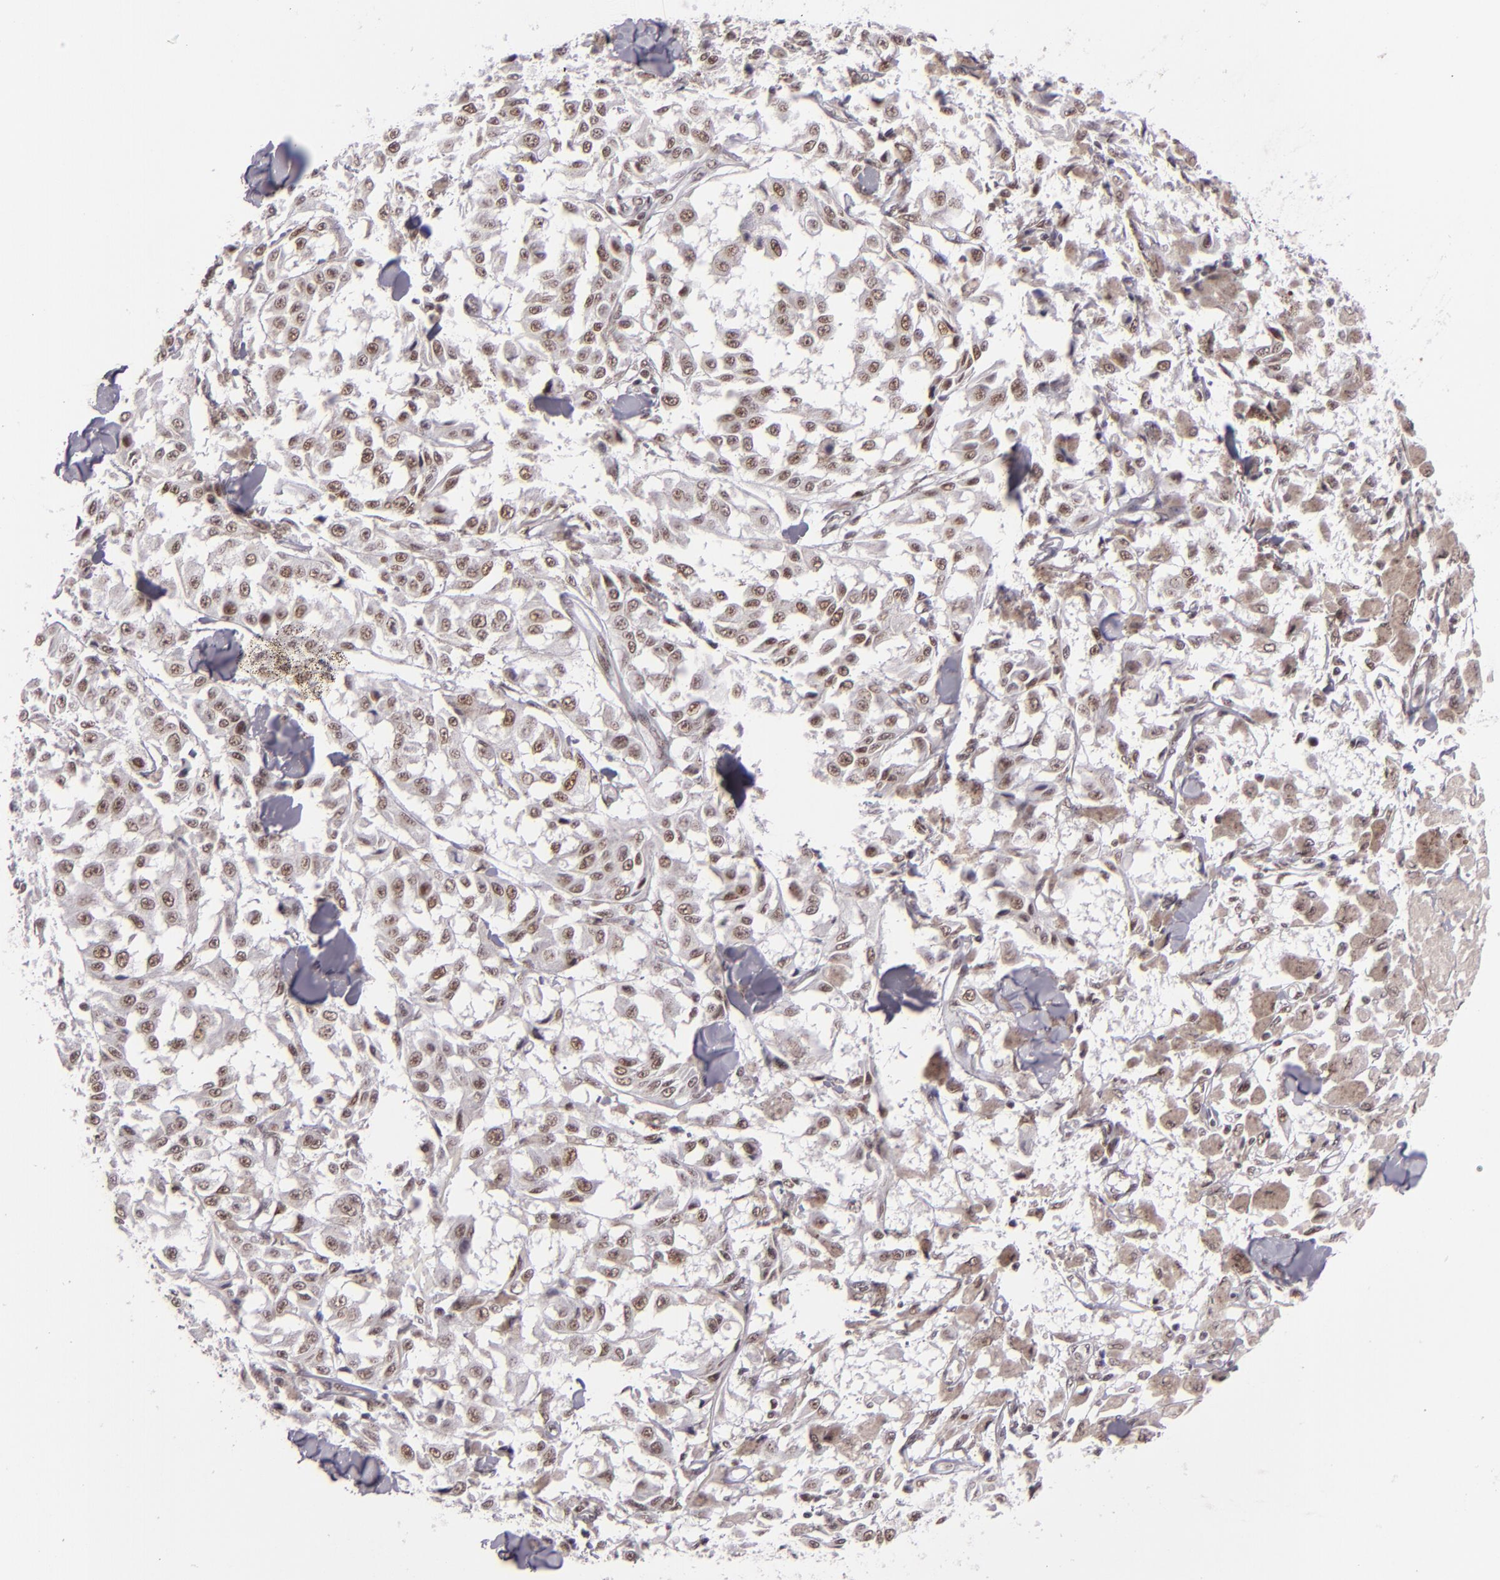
{"staining": {"intensity": "weak", "quantity": ">75%", "location": "nuclear"}, "tissue": "melanoma", "cell_type": "Tumor cells", "image_type": "cancer", "snomed": [{"axis": "morphology", "description": "Malignant melanoma, NOS"}, {"axis": "topography", "description": "Skin"}], "caption": "Weak nuclear expression for a protein is seen in approximately >75% of tumor cells of melanoma using immunohistochemistry.", "gene": "BRD8", "patient": {"sex": "female", "age": 64}}